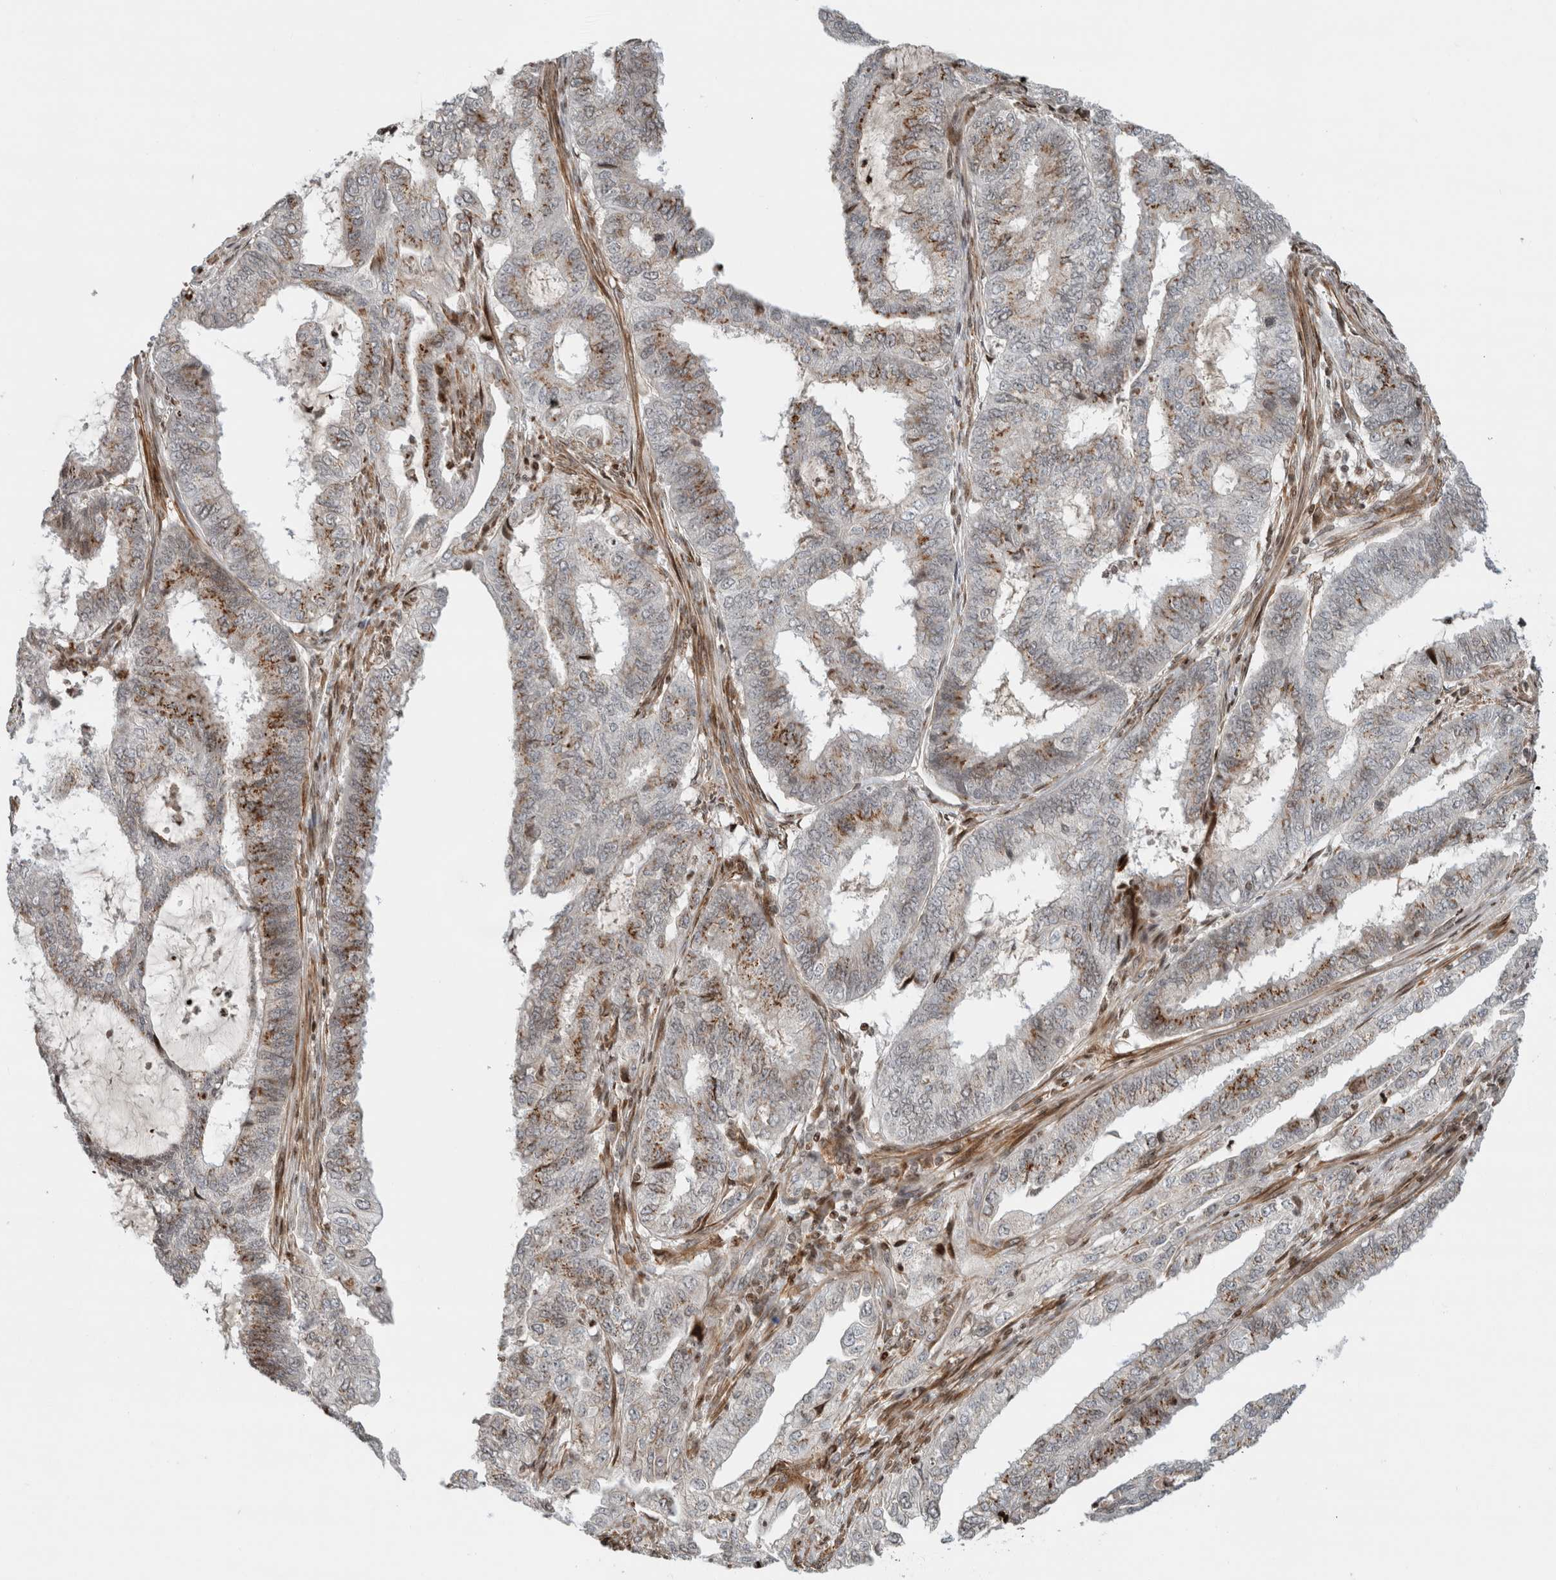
{"staining": {"intensity": "moderate", "quantity": ">75%", "location": "cytoplasmic/membranous"}, "tissue": "endometrial cancer", "cell_type": "Tumor cells", "image_type": "cancer", "snomed": [{"axis": "morphology", "description": "Adenocarcinoma, NOS"}, {"axis": "topography", "description": "Endometrium"}], "caption": "This is a histology image of IHC staining of endometrial adenocarcinoma, which shows moderate expression in the cytoplasmic/membranous of tumor cells.", "gene": "GINS4", "patient": {"sex": "female", "age": 51}}